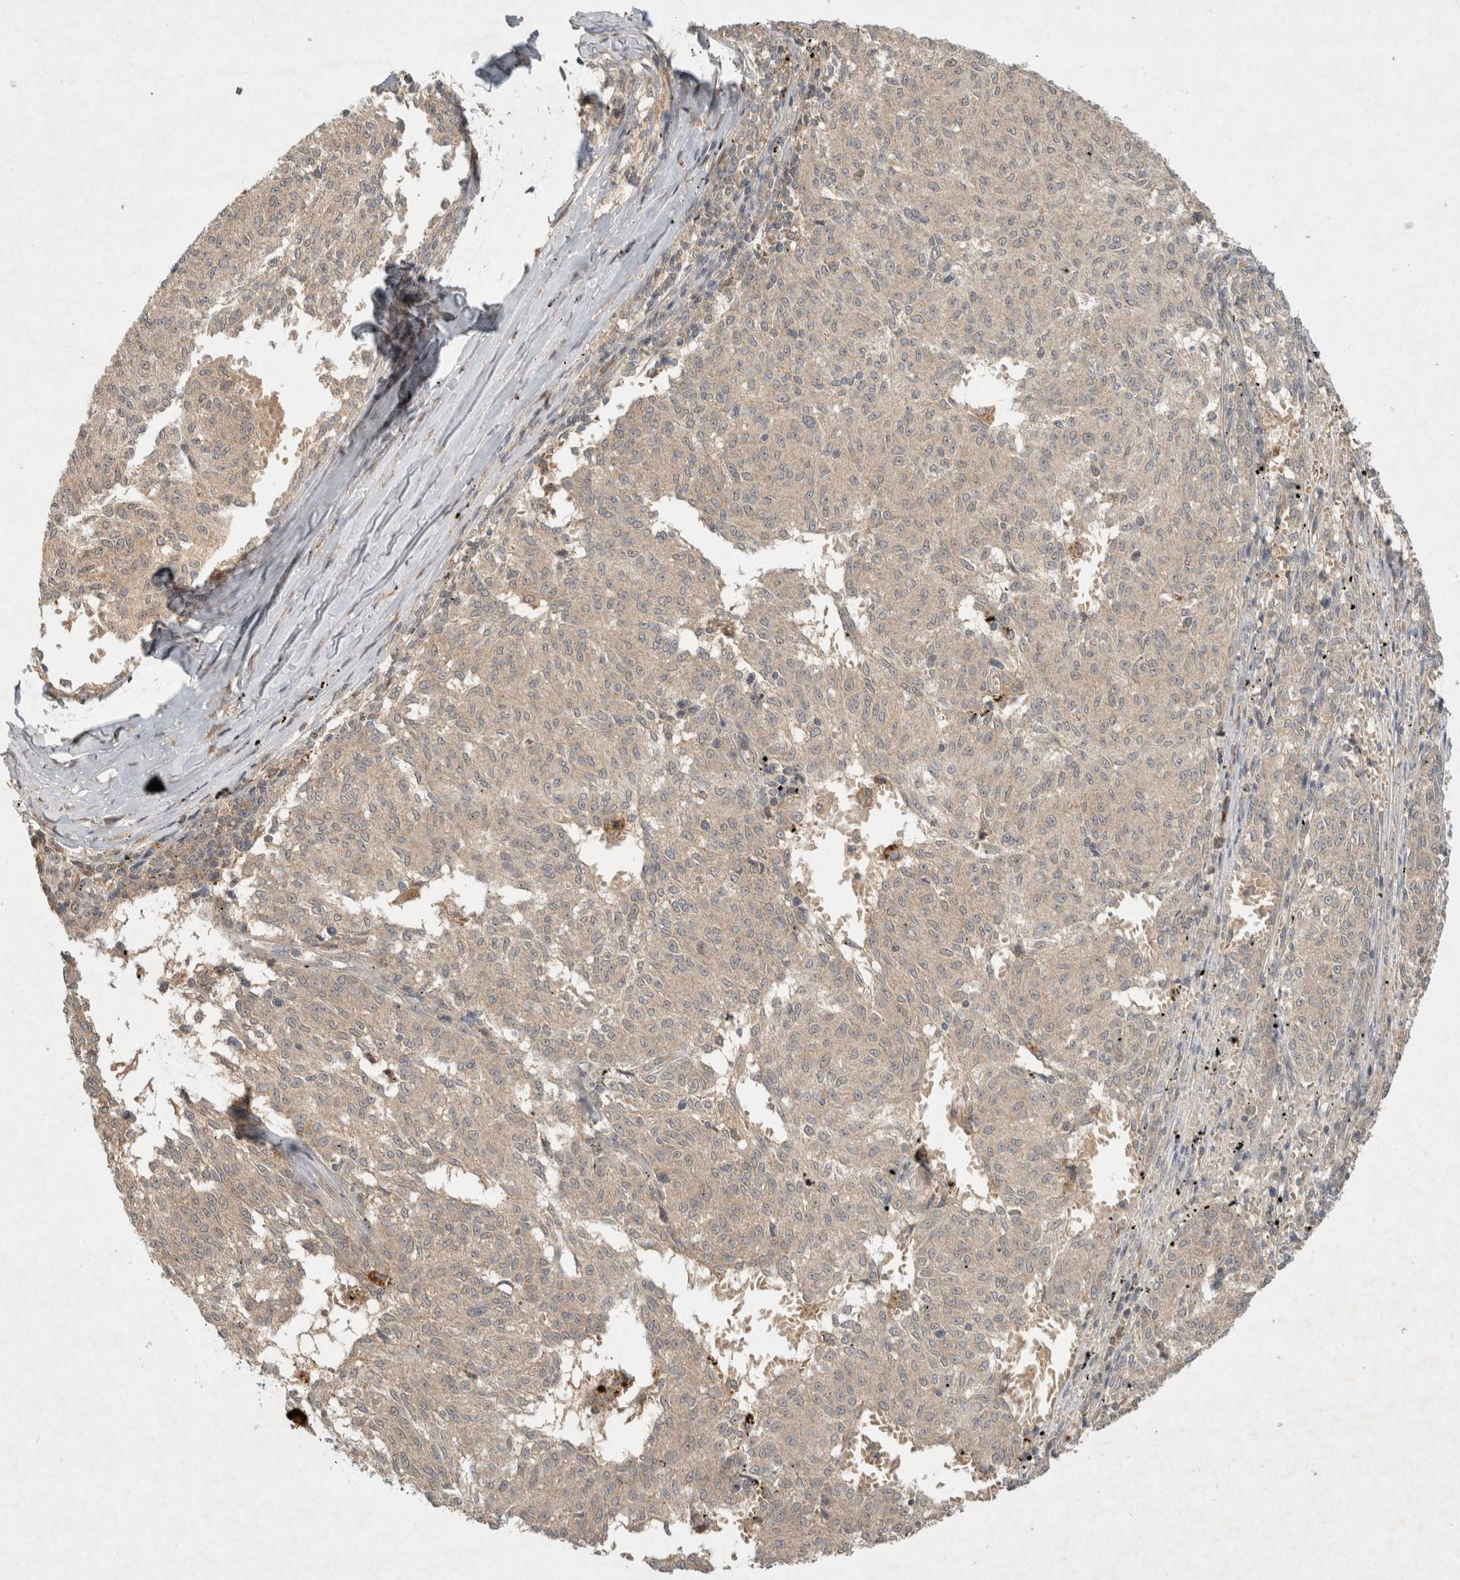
{"staining": {"intensity": "weak", "quantity": "25%-75%", "location": "cytoplasmic/membranous"}, "tissue": "melanoma", "cell_type": "Tumor cells", "image_type": "cancer", "snomed": [{"axis": "morphology", "description": "Malignant melanoma, NOS"}, {"axis": "topography", "description": "Skin"}], "caption": "Approximately 25%-75% of tumor cells in human malignant melanoma show weak cytoplasmic/membranous protein positivity as visualized by brown immunohistochemical staining.", "gene": "LOXL2", "patient": {"sex": "female", "age": 72}}